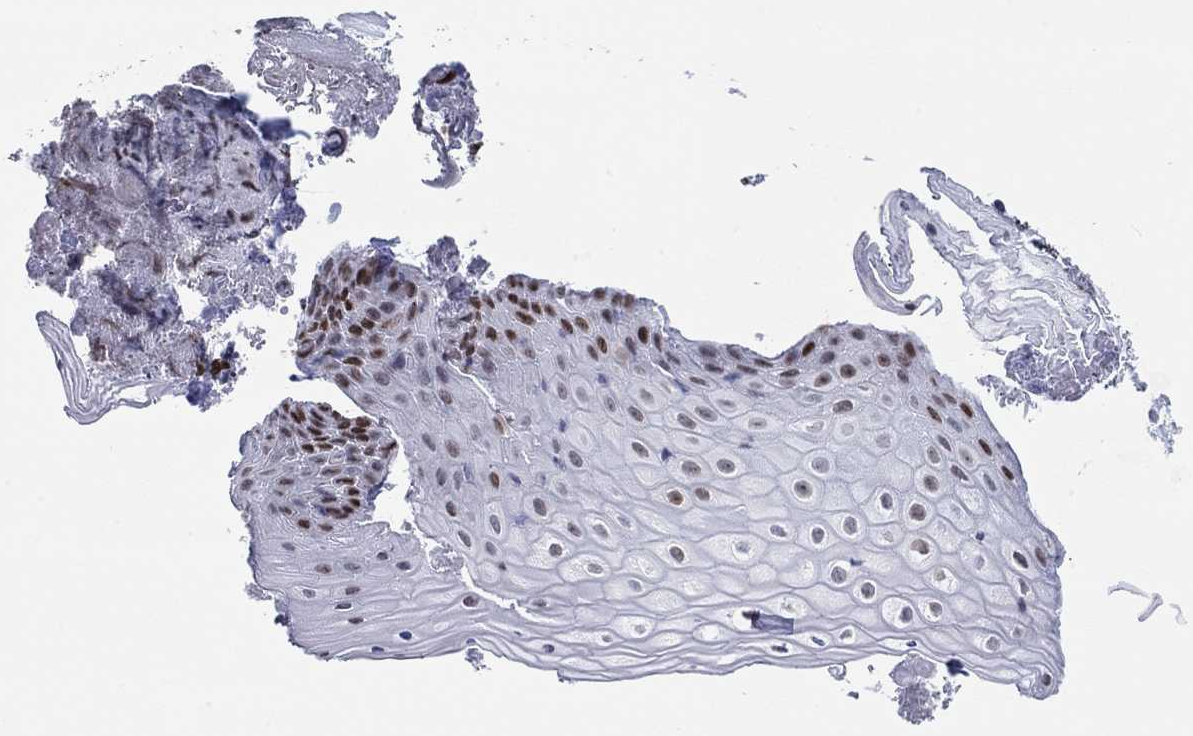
{"staining": {"intensity": "strong", "quantity": "<25%", "location": "nuclear"}, "tissue": "vagina", "cell_type": "Squamous epithelial cells", "image_type": "normal", "snomed": [{"axis": "morphology", "description": "Normal tissue, NOS"}, {"axis": "topography", "description": "Vagina"}], "caption": "DAB (3,3'-diaminobenzidine) immunohistochemical staining of unremarkable human vagina displays strong nuclear protein expression in approximately <25% of squamous epithelial cells. (DAB (3,3'-diaminobenzidine) IHC with brightfield microscopy, high magnification).", "gene": "H1", "patient": {"sex": "female", "age": 47}}